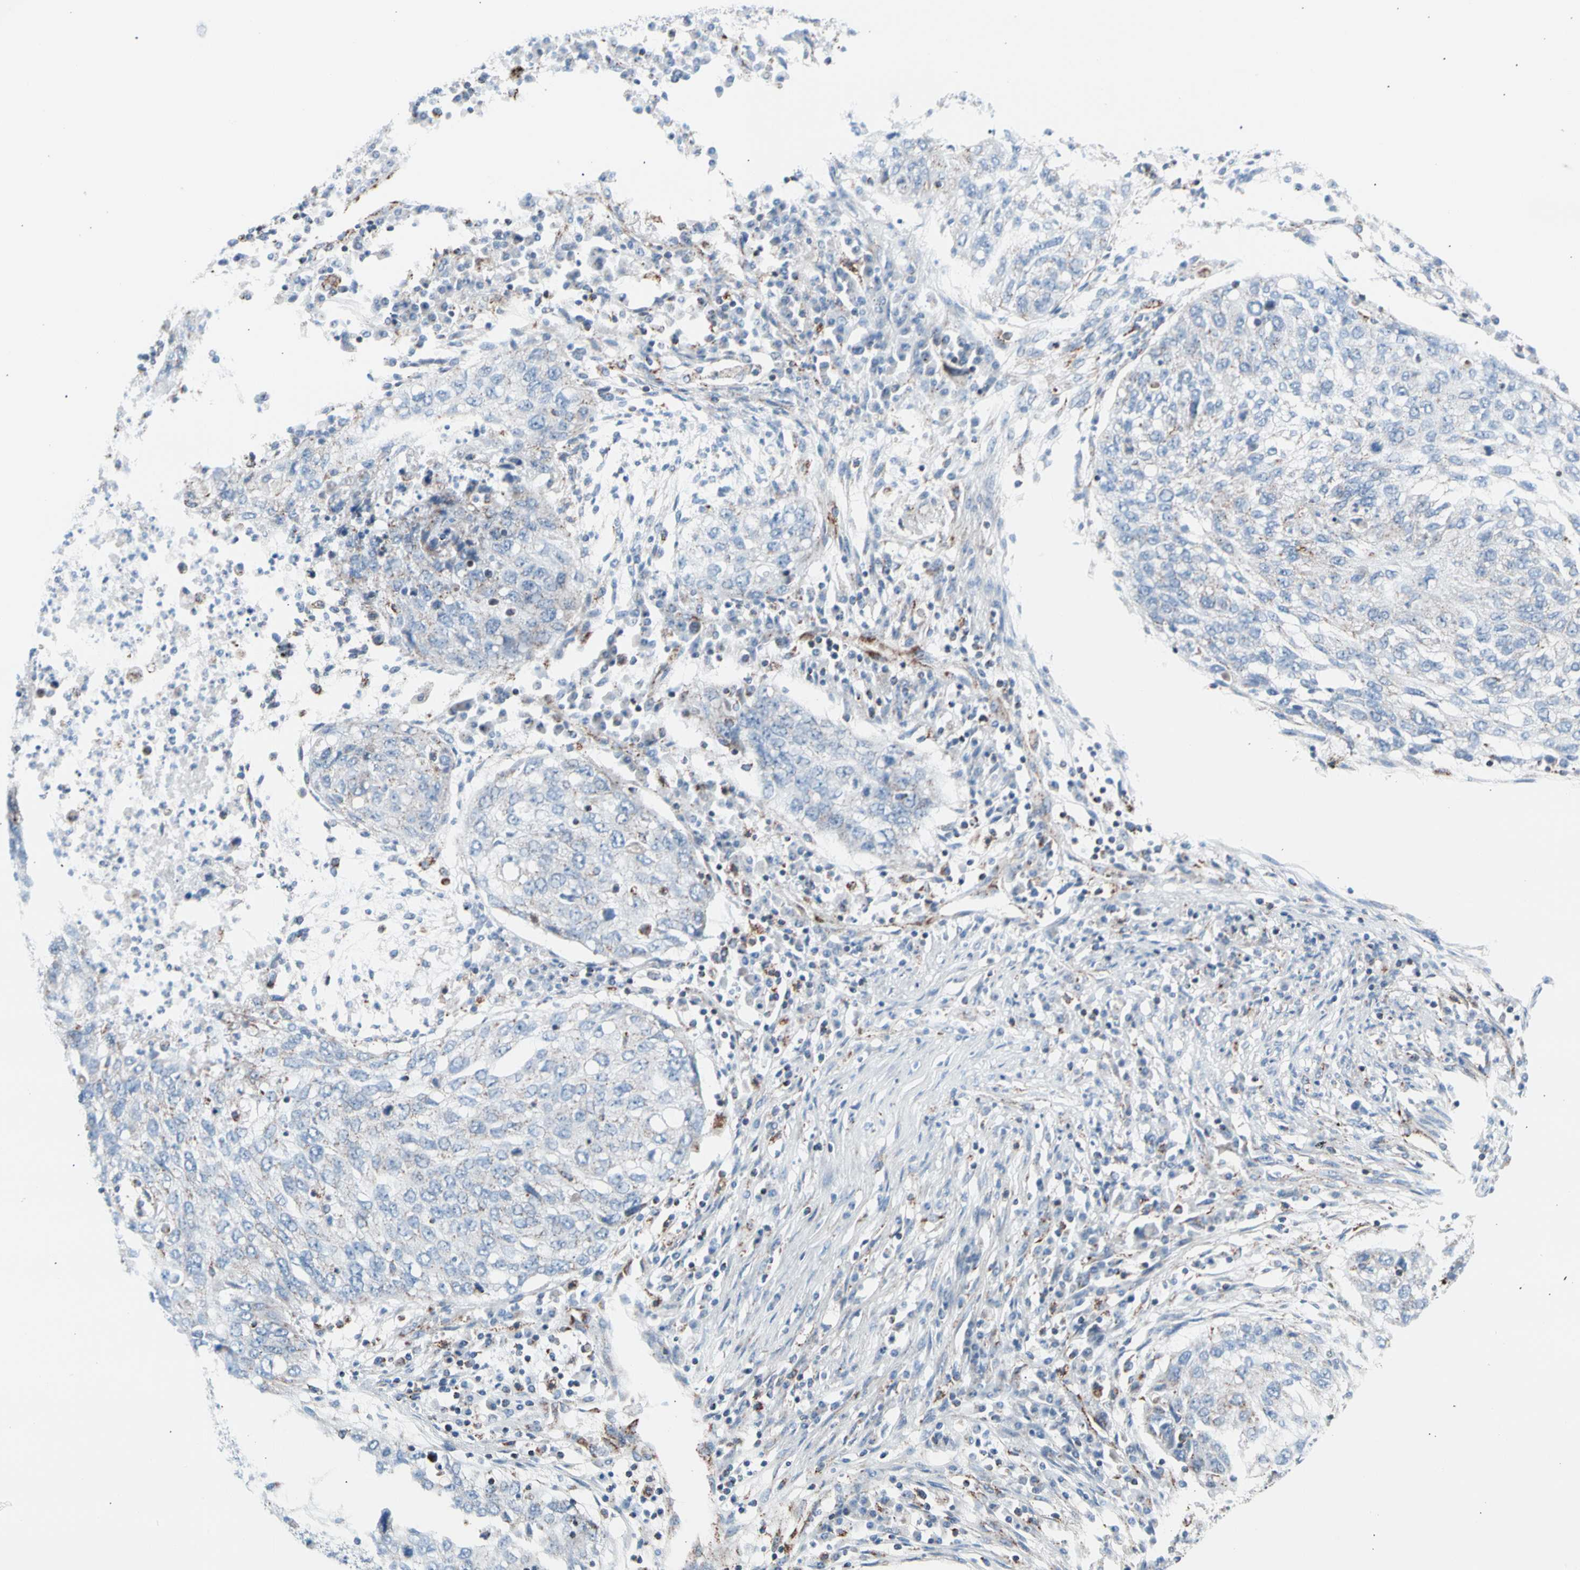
{"staining": {"intensity": "negative", "quantity": "none", "location": "none"}, "tissue": "lung cancer", "cell_type": "Tumor cells", "image_type": "cancer", "snomed": [{"axis": "morphology", "description": "Squamous cell carcinoma, NOS"}, {"axis": "topography", "description": "Lung"}], "caption": "This is an immunohistochemistry image of human lung squamous cell carcinoma. There is no expression in tumor cells.", "gene": "HK1", "patient": {"sex": "female", "age": 63}}